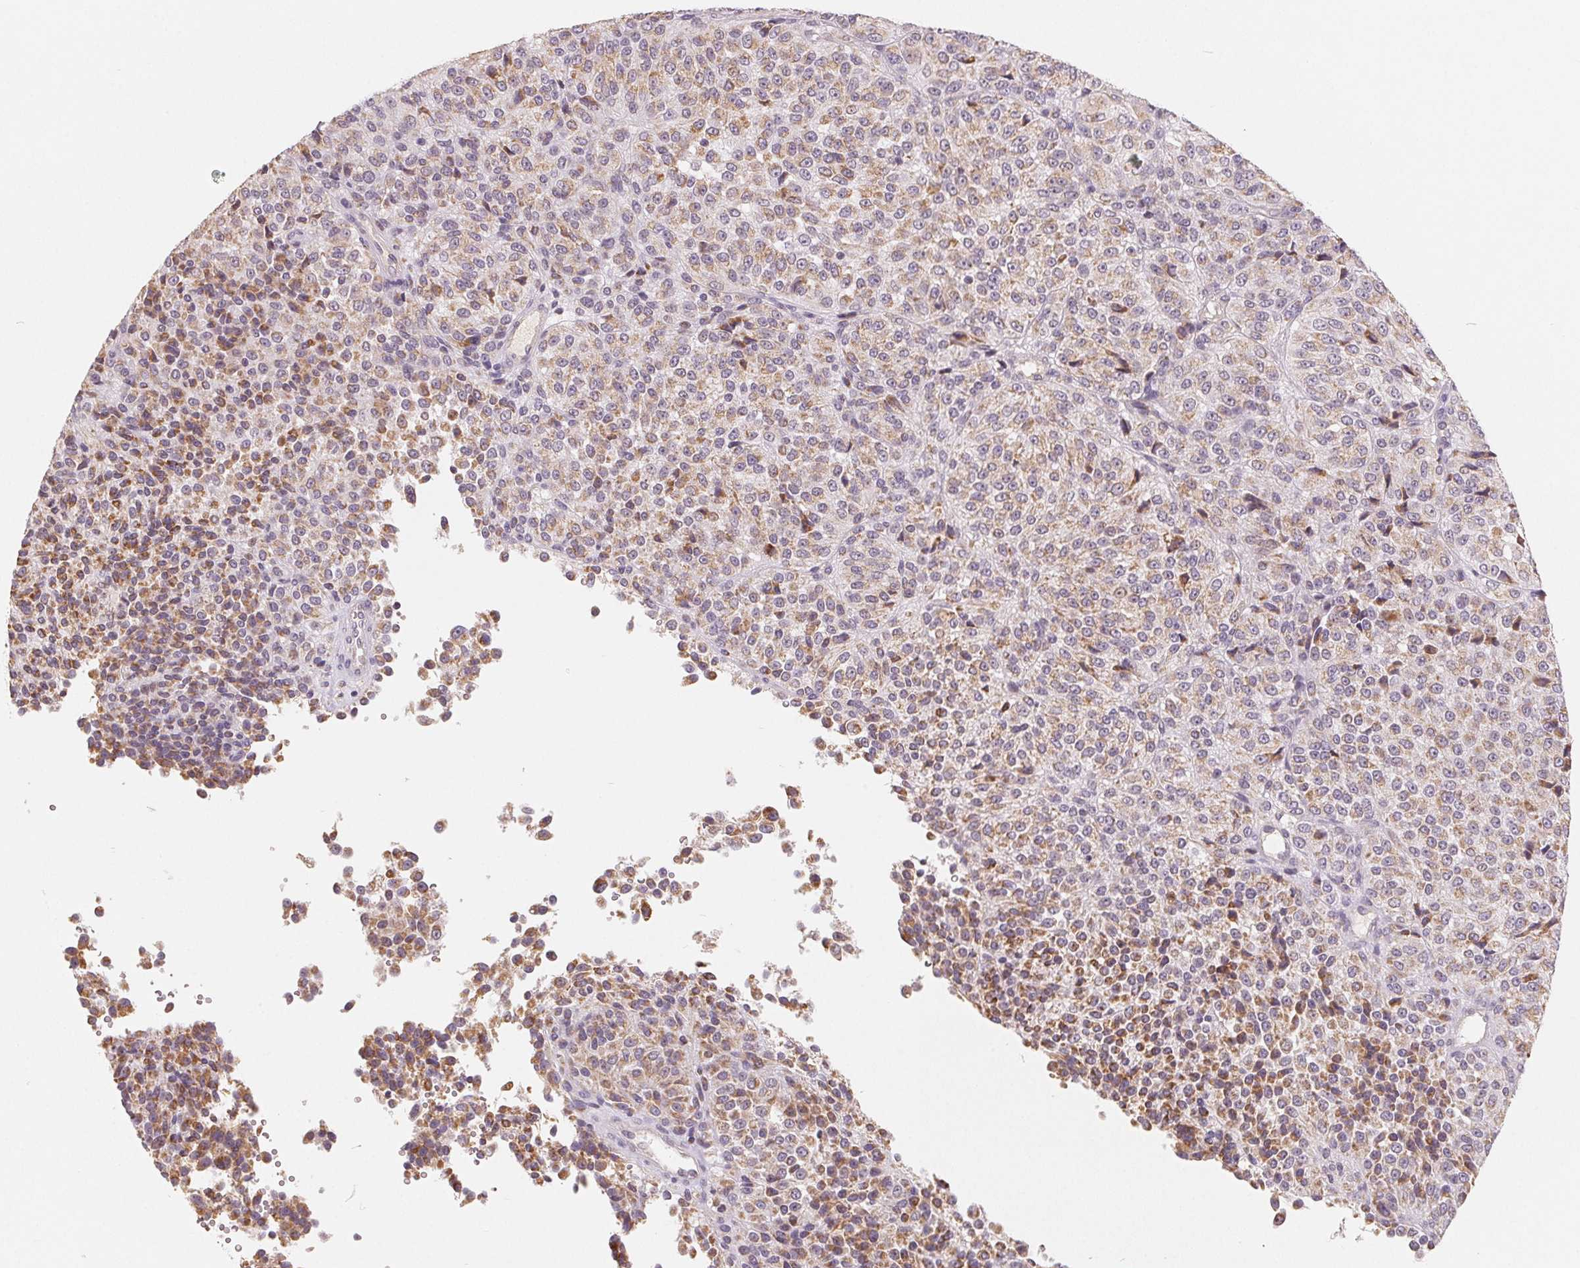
{"staining": {"intensity": "moderate", "quantity": "25%-75%", "location": "cytoplasmic/membranous"}, "tissue": "melanoma", "cell_type": "Tumor cells", "image_type": "cancer", "snomed": [{"axis": "morphology", "description": "Malignant melanoma, Metastatic site"}, {"axis": "topography", "description": "Brain"}], "caption": "Immunohistochemistry of melanoma demonstrates medium levels of moderate cytoplasmic/membranous staining in approximately 25%-75% of tumor cells.", "gene": "GHITM", "patient": {"sex": "female", "age": 56}}